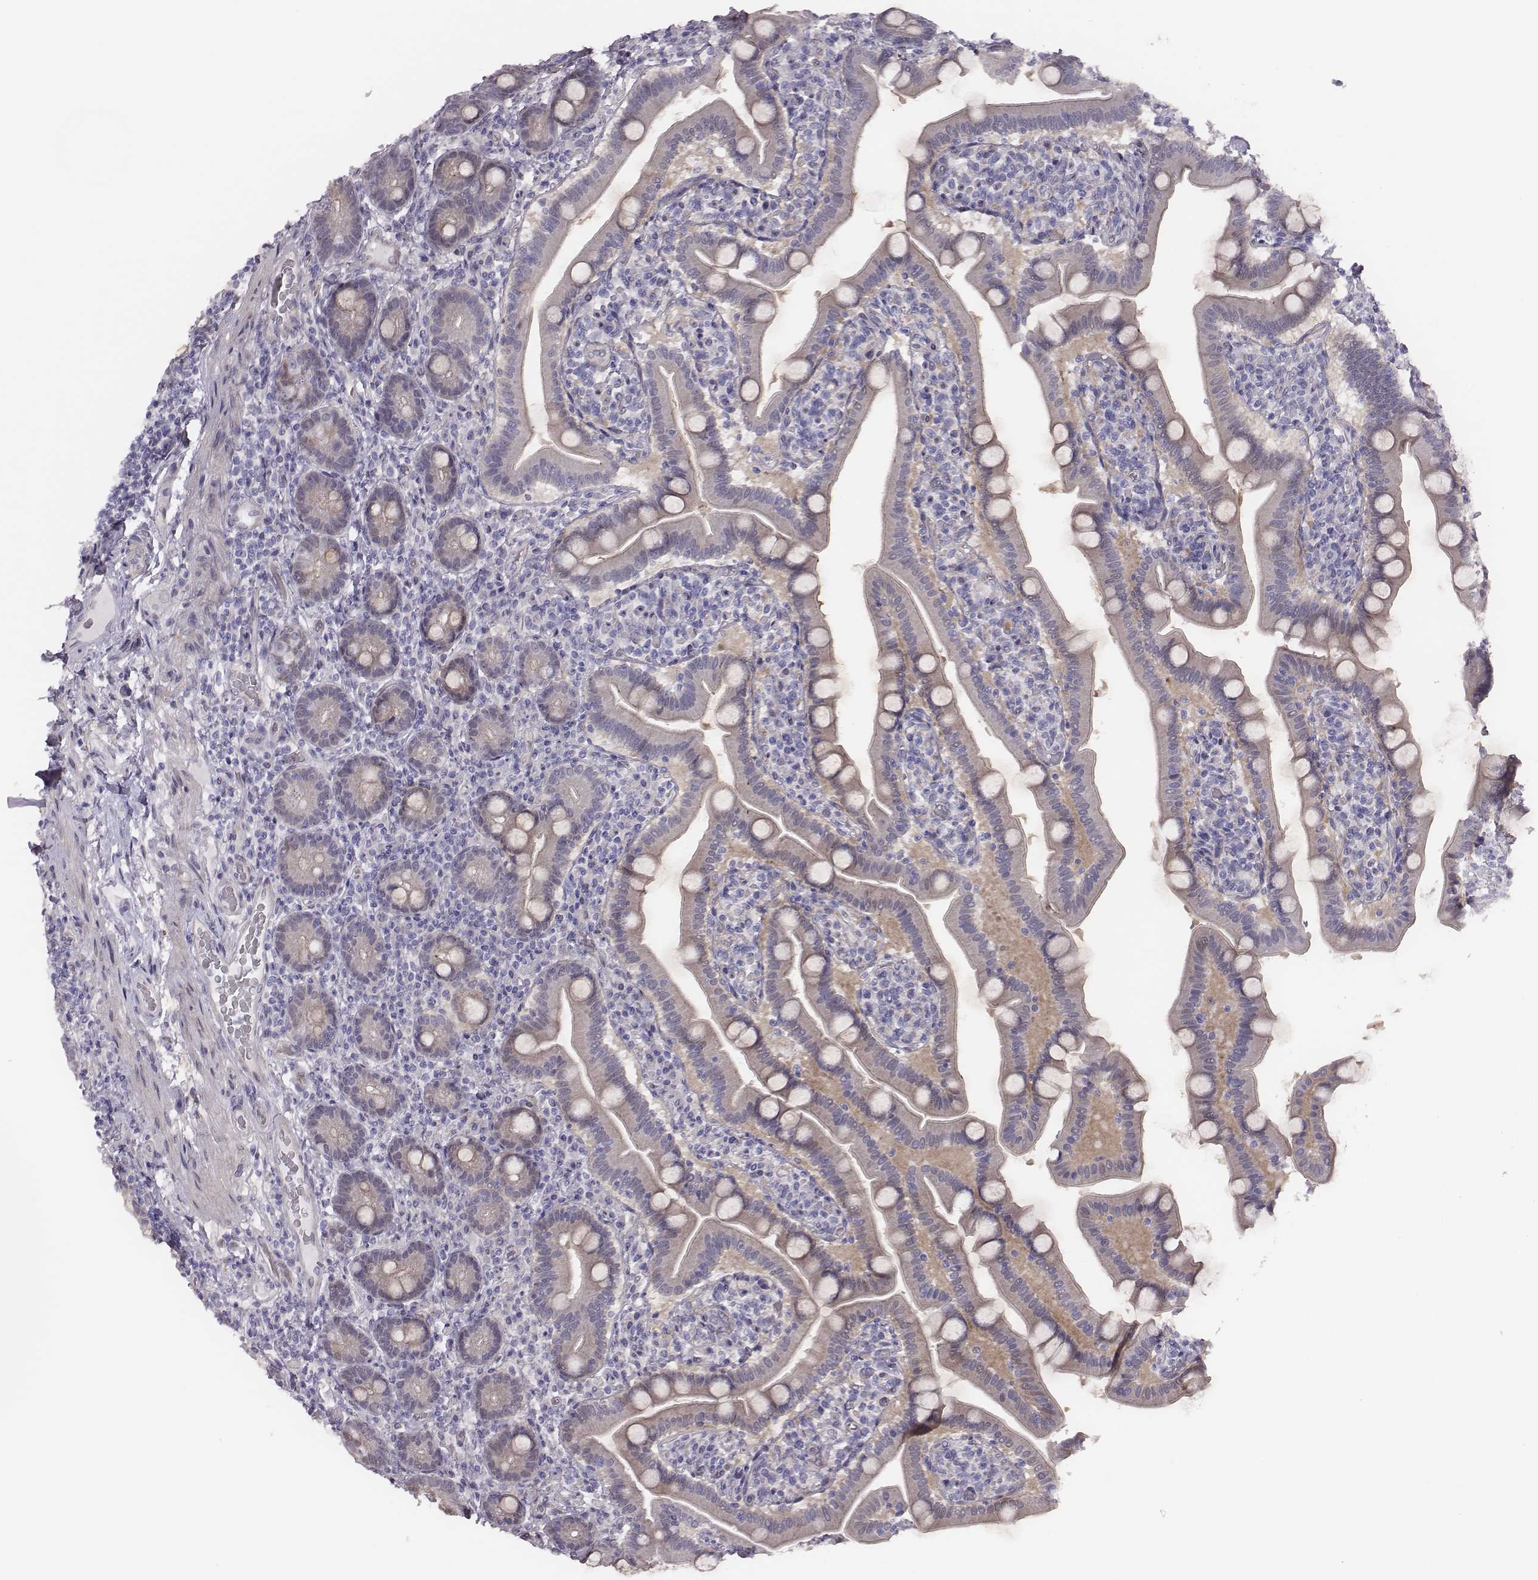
{"staining": {"intensity": "moderate", "quantity": "<25%", "location": "cytoplasmic/membranous,nuclear"}, "tissue": "small intestine", "cell_type": "Glandular cells", "image_type": "normal", "snomed": [{"axis": "morphology", "description": "Normal tissue, NOS"}, {"axis": "topography", "description": "Small intestine"}], "caption": "Immunohistochemical staining of benign human small intestine reveals moderate cytoplasmic/membranous,nuclear protein staining in about <25% of glandular cells.", "gene": "SCML2", "patient": {"sex": "male", "age": 66}}